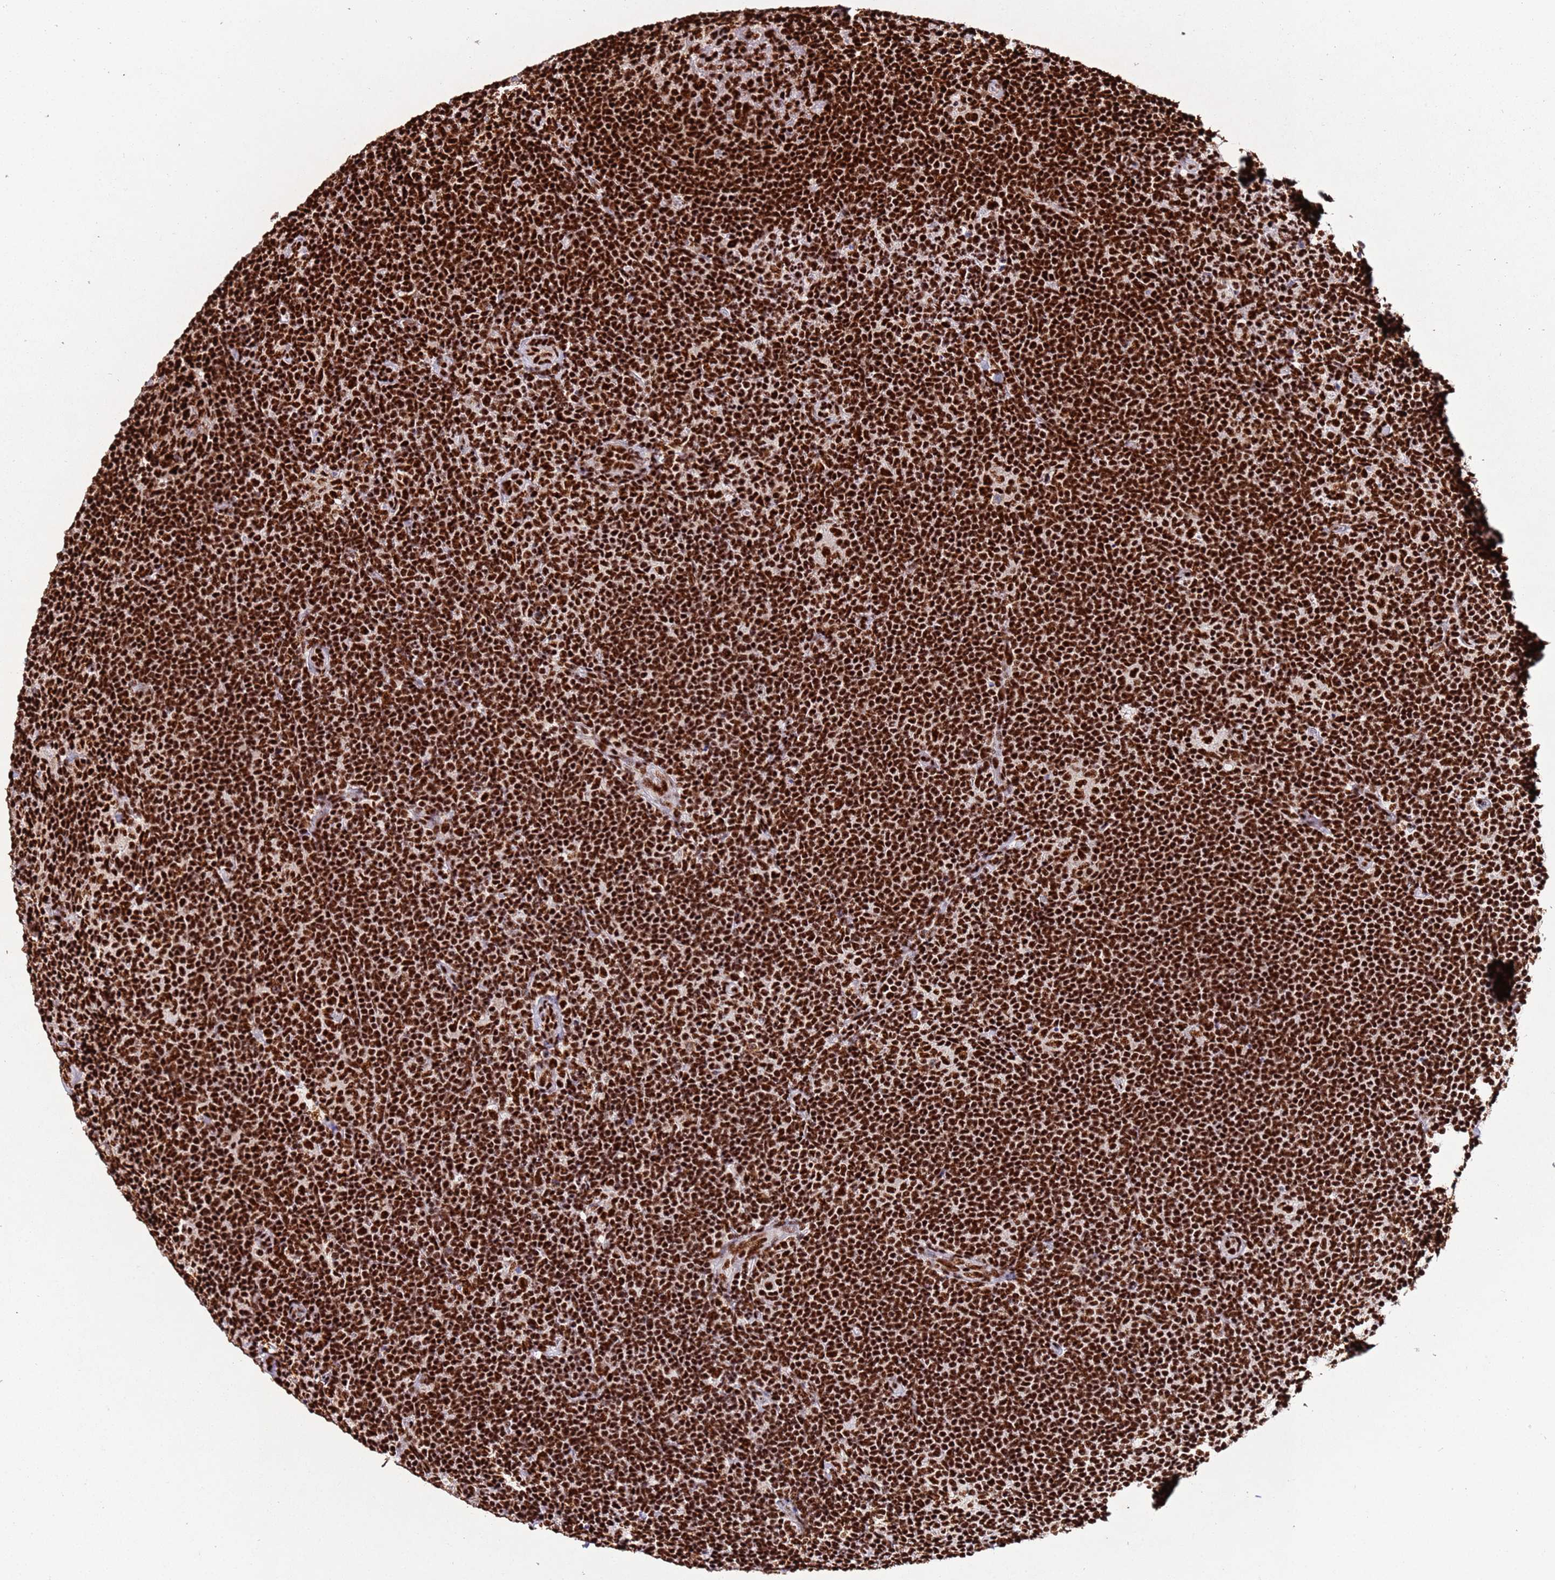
{"staining": {"intensity": "strong", "quantity": ">75%", "location": "nuclear"}, "tissue": "lymphoma", "cell_type": "Tumor cells", "image_type": "cancer", "snomed": [{"axis": "morphology", "description": "Hodgkin's disease, NOS"}, {"axis": "topography", "description": "Lymph node"}], "caption": "Hodgkin's disease stained with DAB (3,3'-diaminobenzidine) immunohistochemistry demonstrates high levels of strong nuclear staining in approximately >75% of tumor cells. The staining was performed using DAB, with brown indicating positive protein expression. Nuclei are stained blue with hematoxylin.", "gene": "C6orf226", "patient": {"sex": "female", "age": 57}}